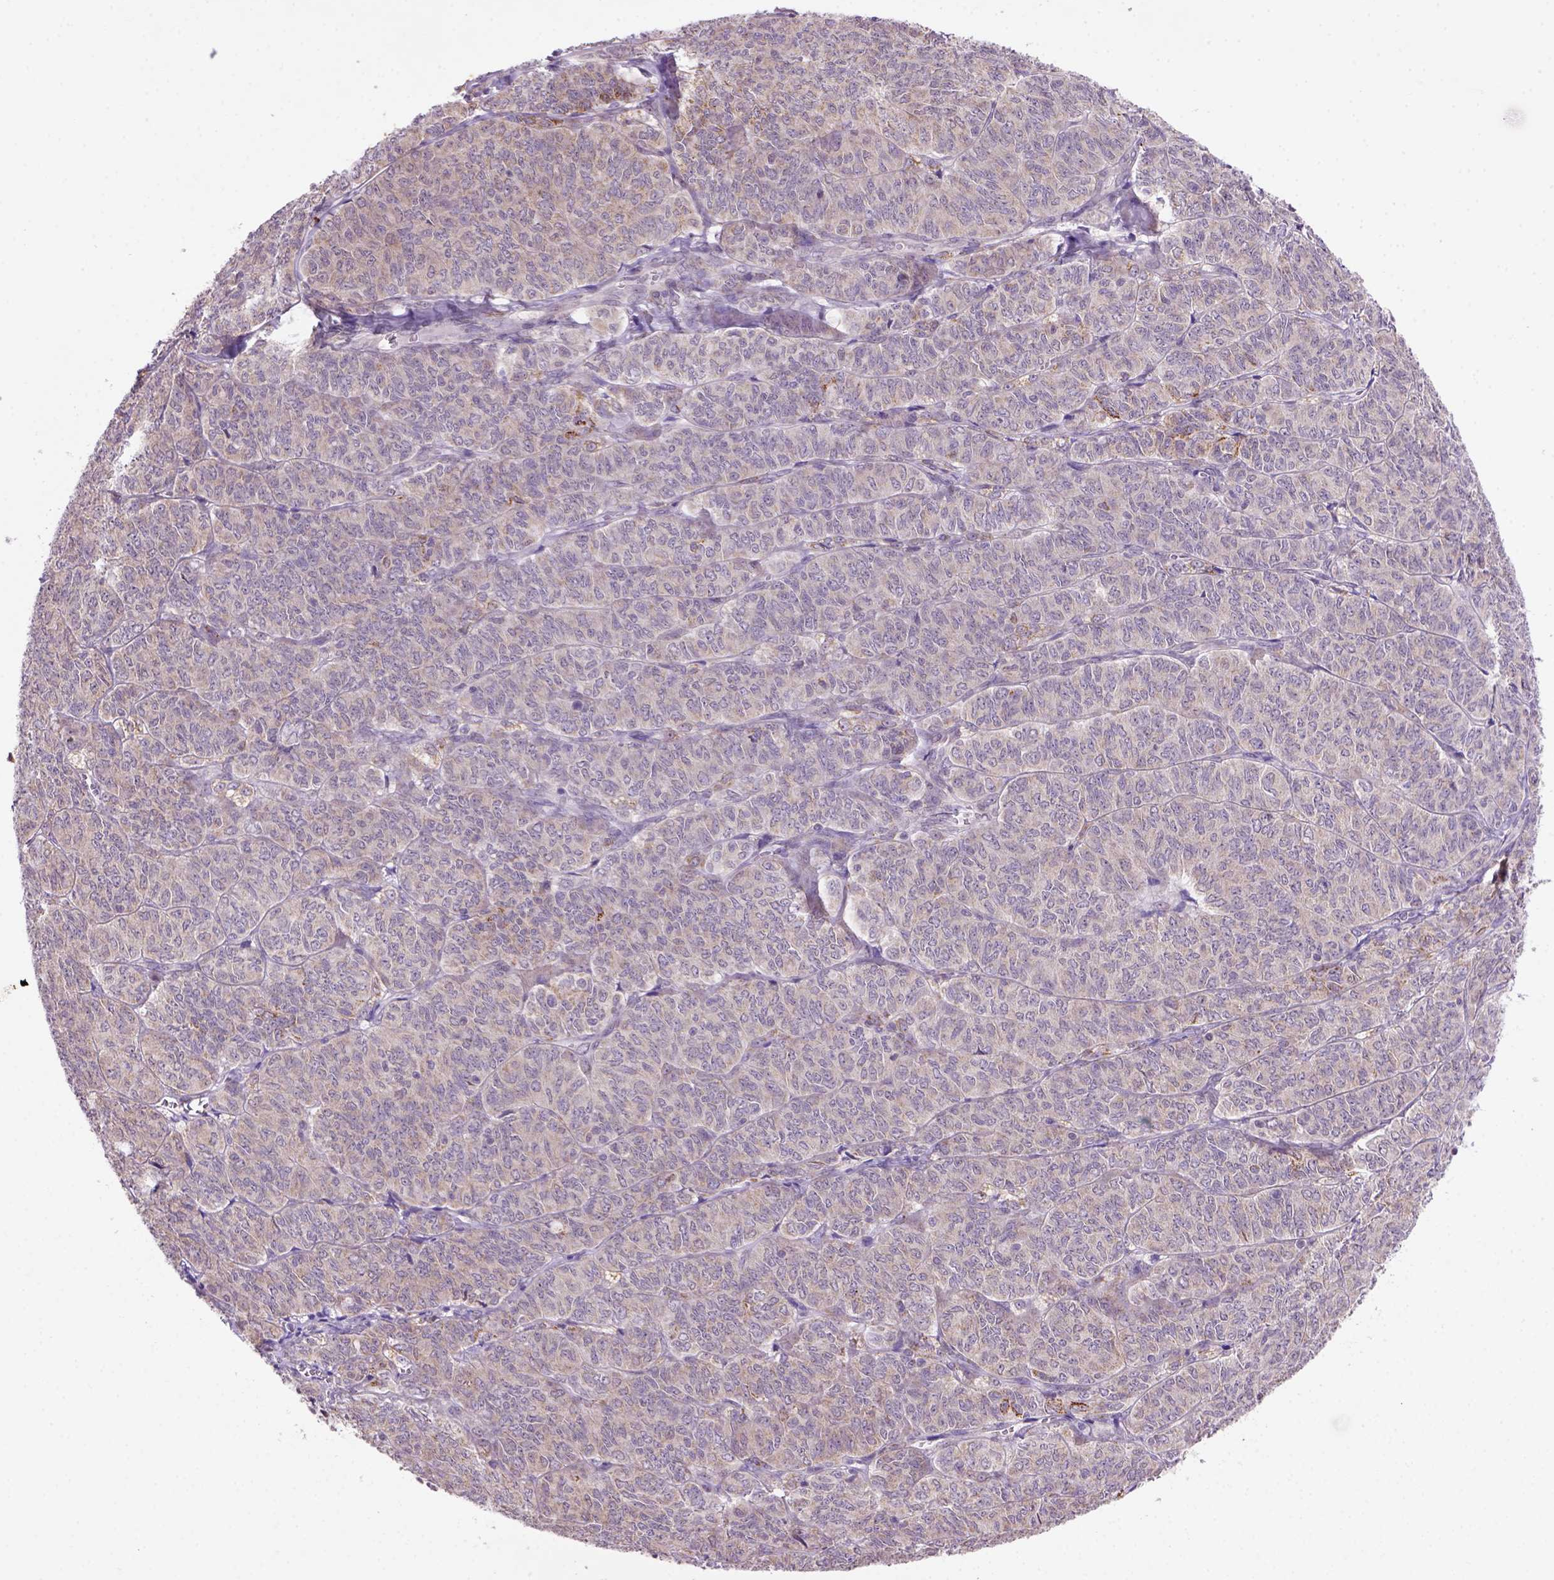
{"staining": {"intensity": "weak", "quantity": "25%-75%", "location": "cytoplasmic/membranous"}, "tissue": "ovarian cancer", "cell_type": "Tumor cells", "image_type": "cancer", "snomed": [{"axis": "morphology", "description": "Carcinoma, endometroid"}, {"axis": "topography", "description": "Ovary"}], "caption": "Ovarian endometroid carcinoma stained with DAB (3,3'-diaminobenzidine) immunohistochemistry (IHC) shows low levels of weak cytoplasmic/membranous staining in approximately 25%-75% of tumor cells.", "gene": "FZD7", "patient": {"sex": "female", "age": 80}}